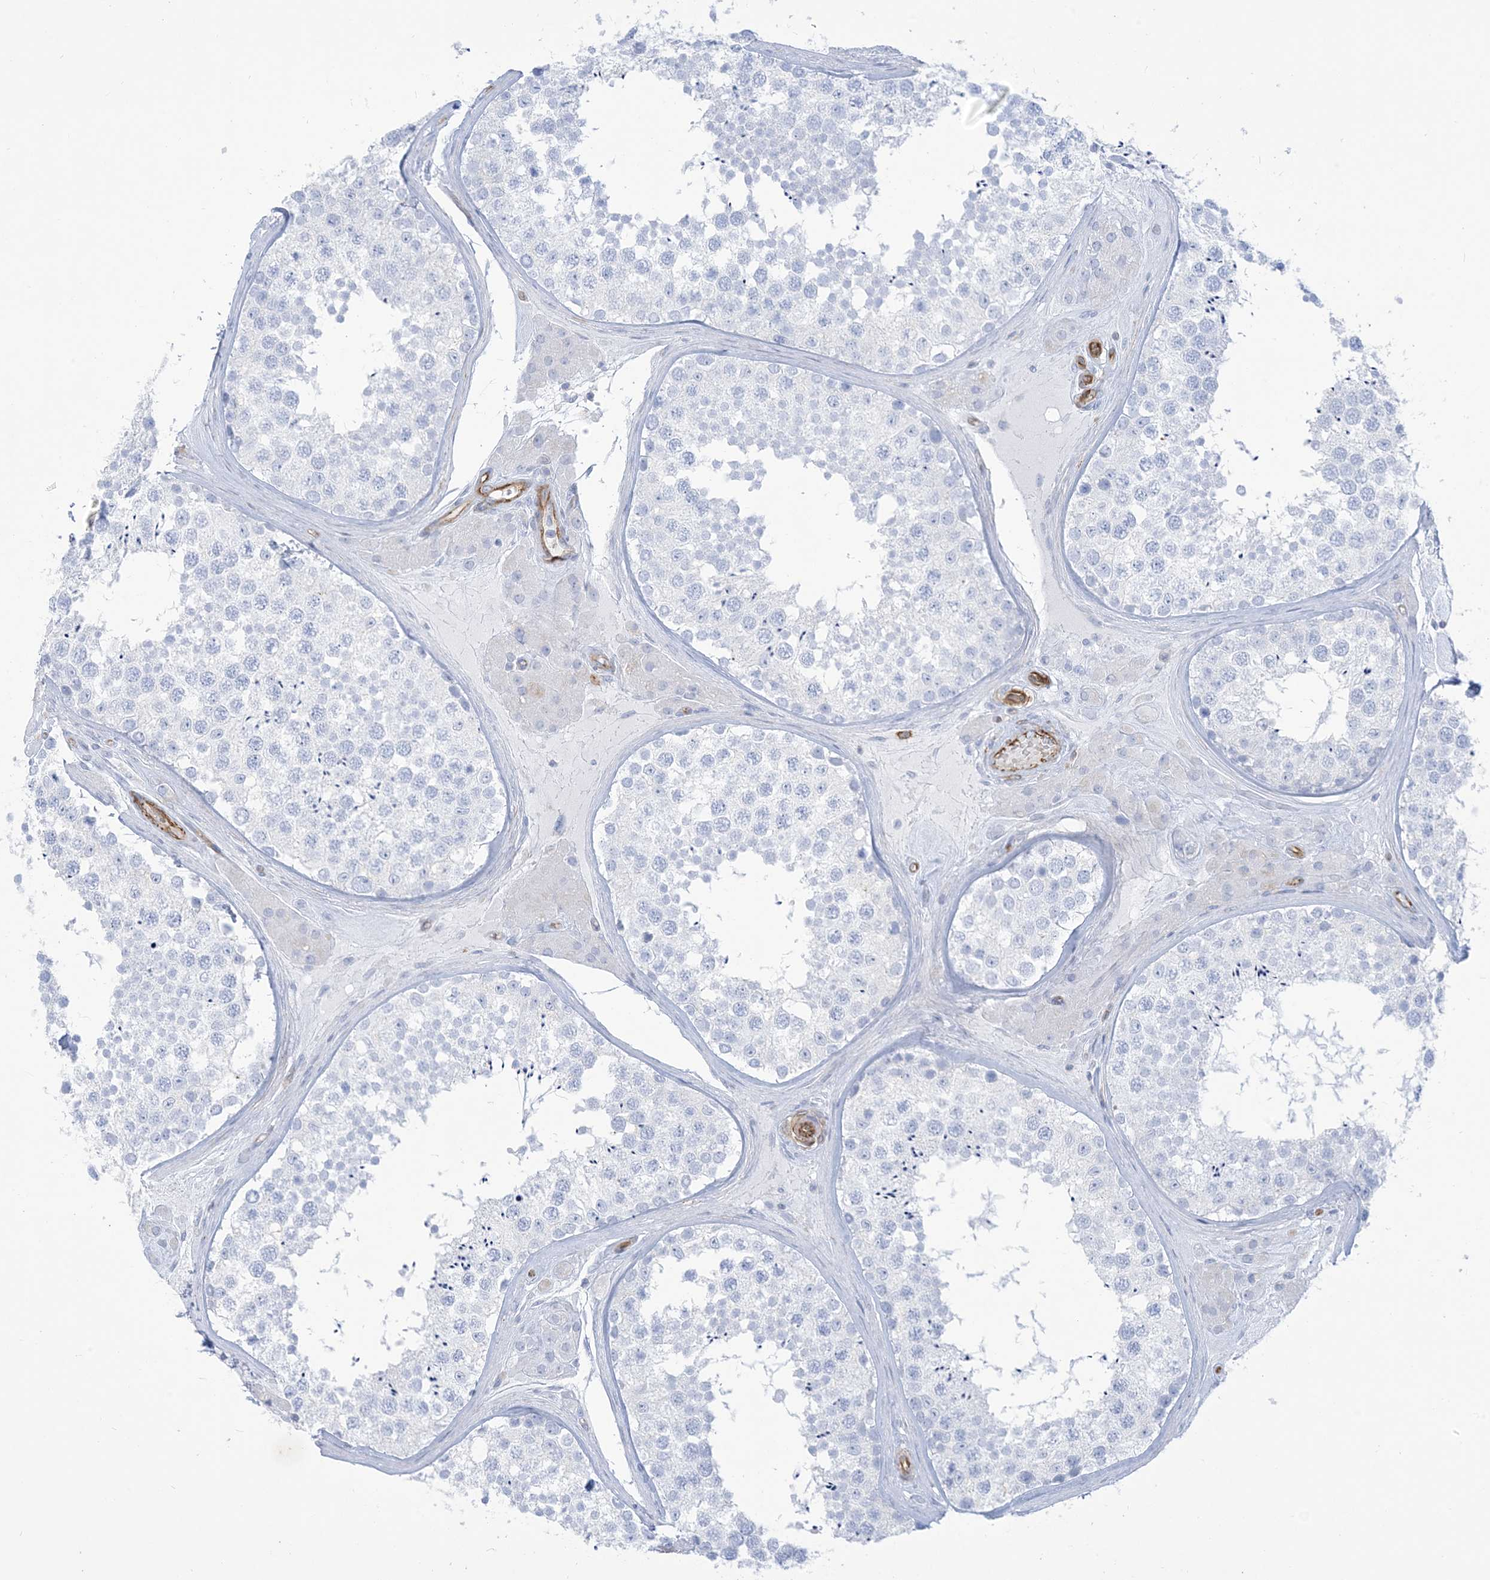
{"staining": {"intensity": "negative", "quantity": "none", "location": "none"}, "tissue": "testis", "cell_type": "Cells in seminiferous ducts", "image_type": "normal", "snomed": [{"axis": "morphology", "description": "Normal tissue, NOS"}, {"axis": "topography", "description": "Testis"}], "caption": "Human testis stained for a protein using IHC displays no staining in cells in seminiferous ducts.", "gene": "B3GNT7", "patient": {"sex": "male", "age": 46}}